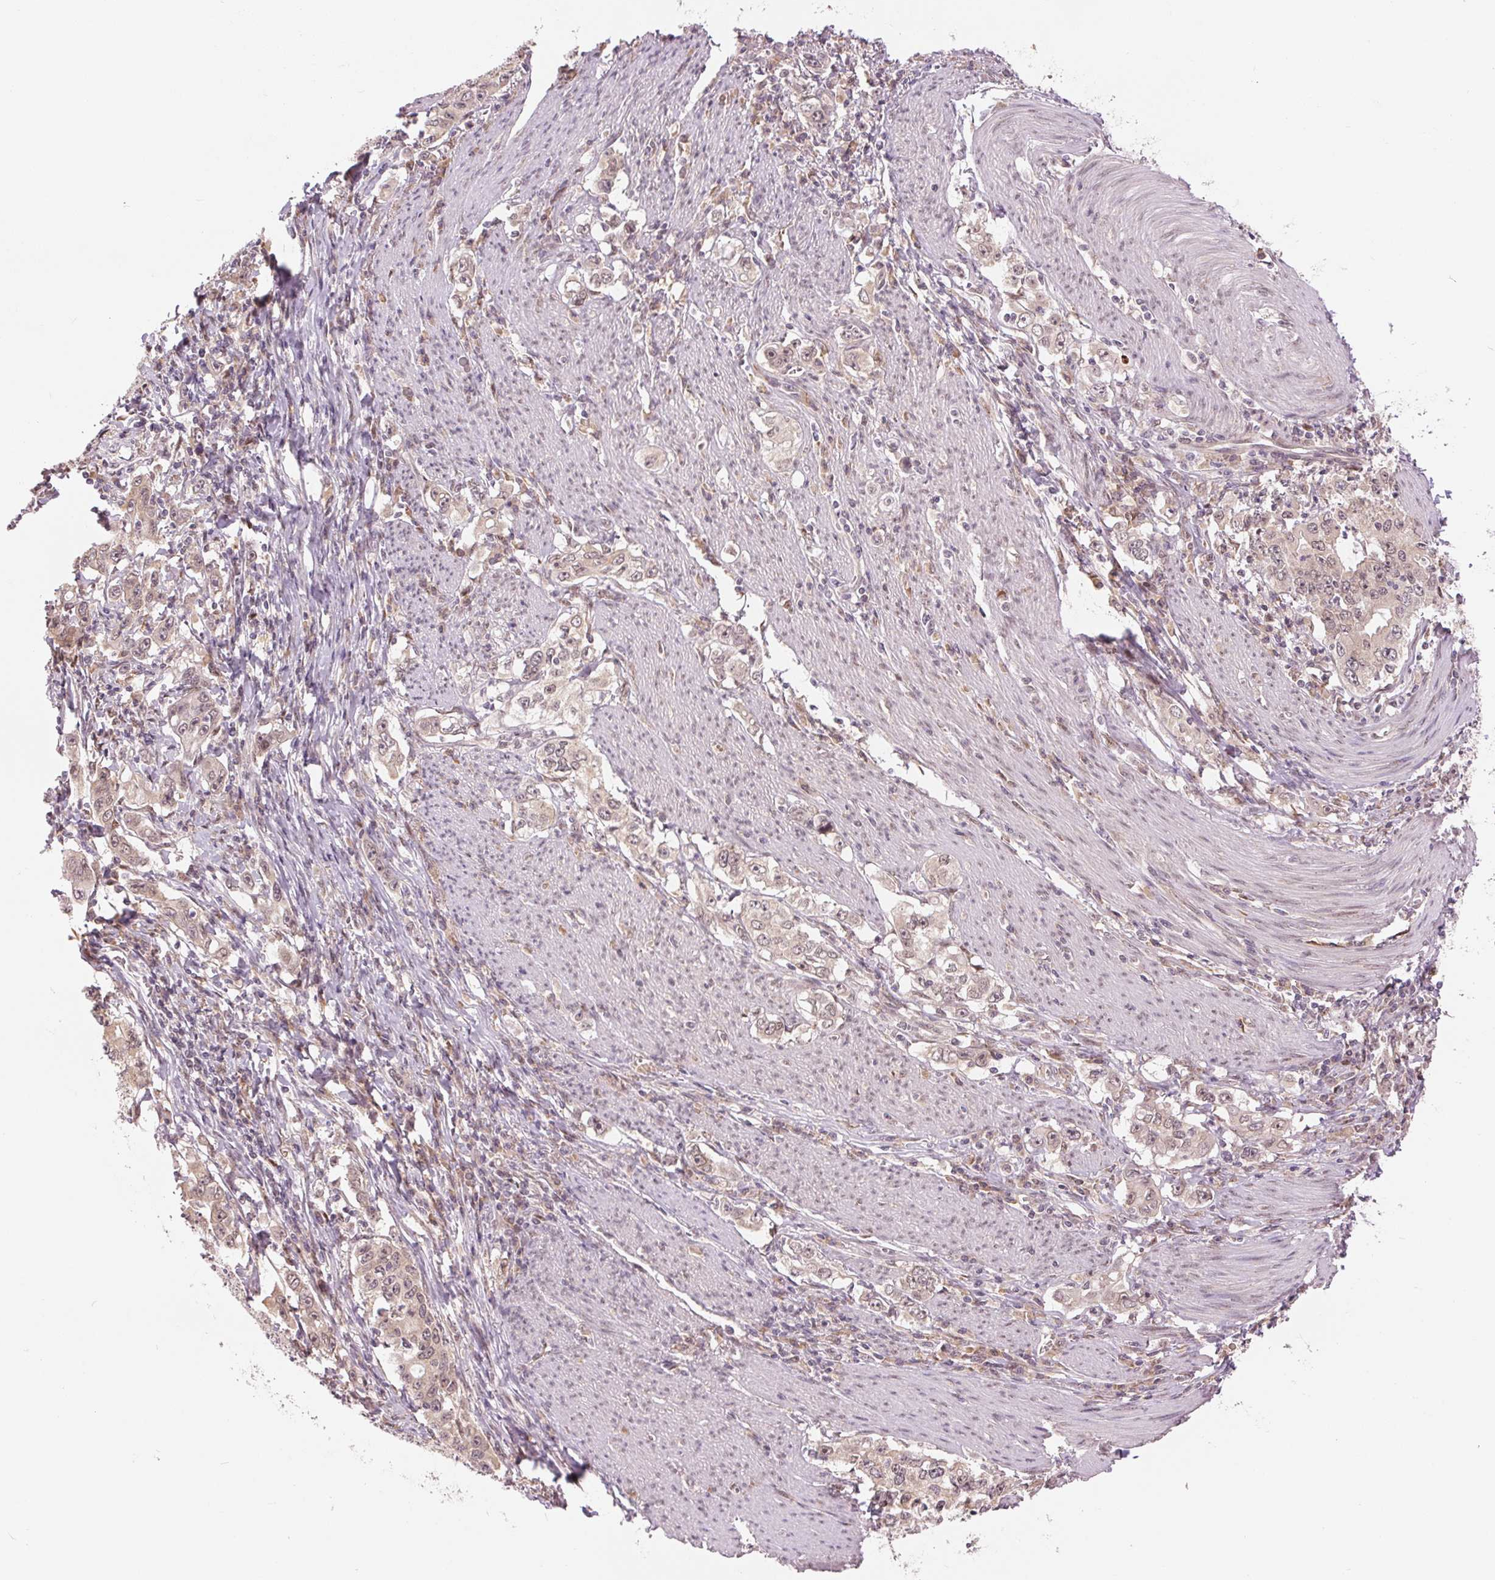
{"staining": {"intensity": "weak", "quantity": "25%-75%", "location": "nuclear"}, "tissue": "stomach cancer", "cell_type": "Tumor cells", "image_type": "cancer", "snomed": [{"axis": "morphology", "description": "Adenocarcinoma, NOS"}, {"axis": "topography", "description": "Stomach, lower"}], "caption": "Stomach cancer (adenocarcinoma) tissue displays weak nuclear staining in about 25%-75% of tumor cells, visualized by immunohistochemistry.", "gene": "ERI3", "patient": {"sex": "female", "age": 72}}